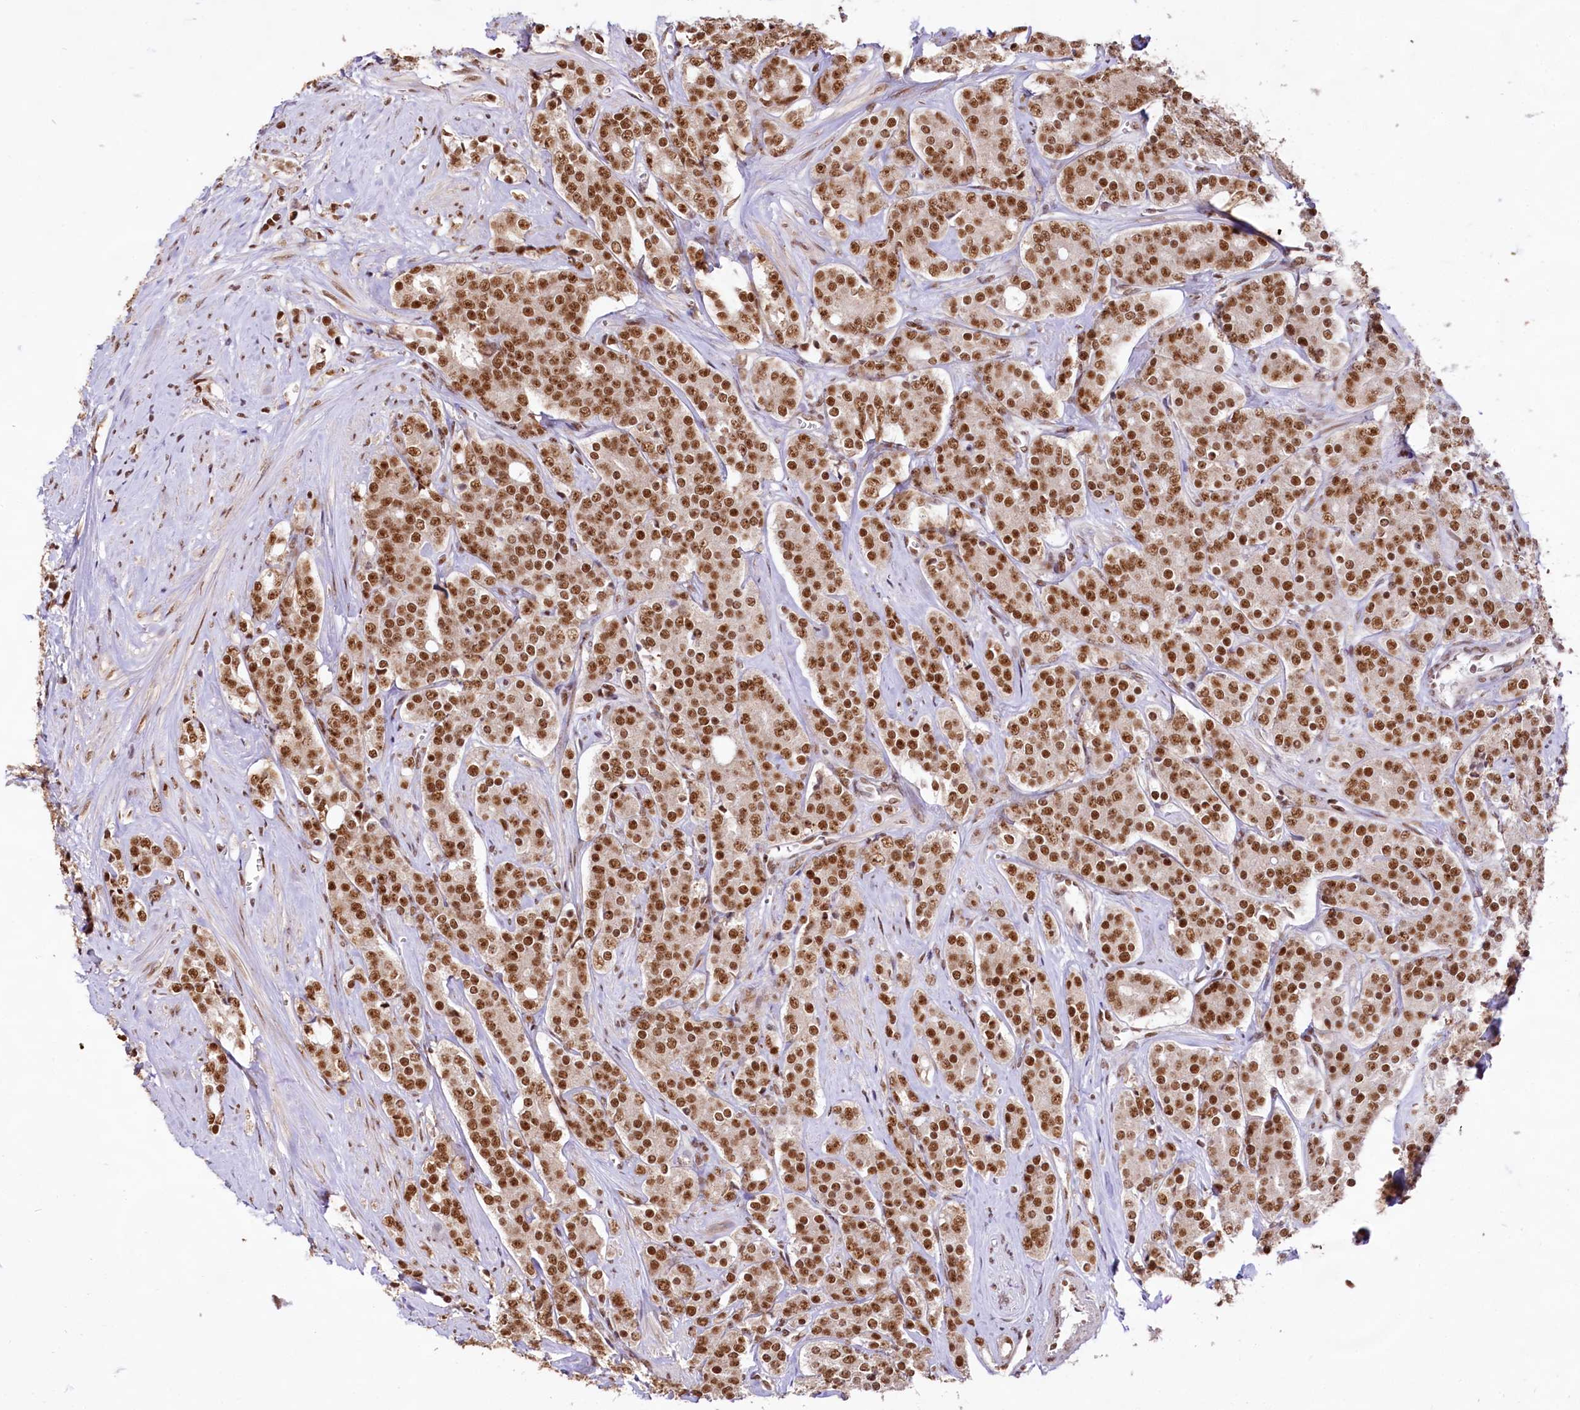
{"staining": {"intensity": "strong", "quantity": ">75%", "location": "nuclear"}, "tissue": "prostate cancer", "cell_type": "Tumor cells", "image_type": "cancer", "snomed": [{"axis": "morphology", "description": "Adenocarcinoma, High grade"}, {"axis": "topography", "description": "Prostate"}], "caption": "Prostate cancer (high-grade adenocarcinoma) tissue demonstrates strong nuclear expression in about >75% of tumor cells, visualized by immunohistochemistry.", "gene": "HIRA", "patient": {"sex": "male", "age": 62}}